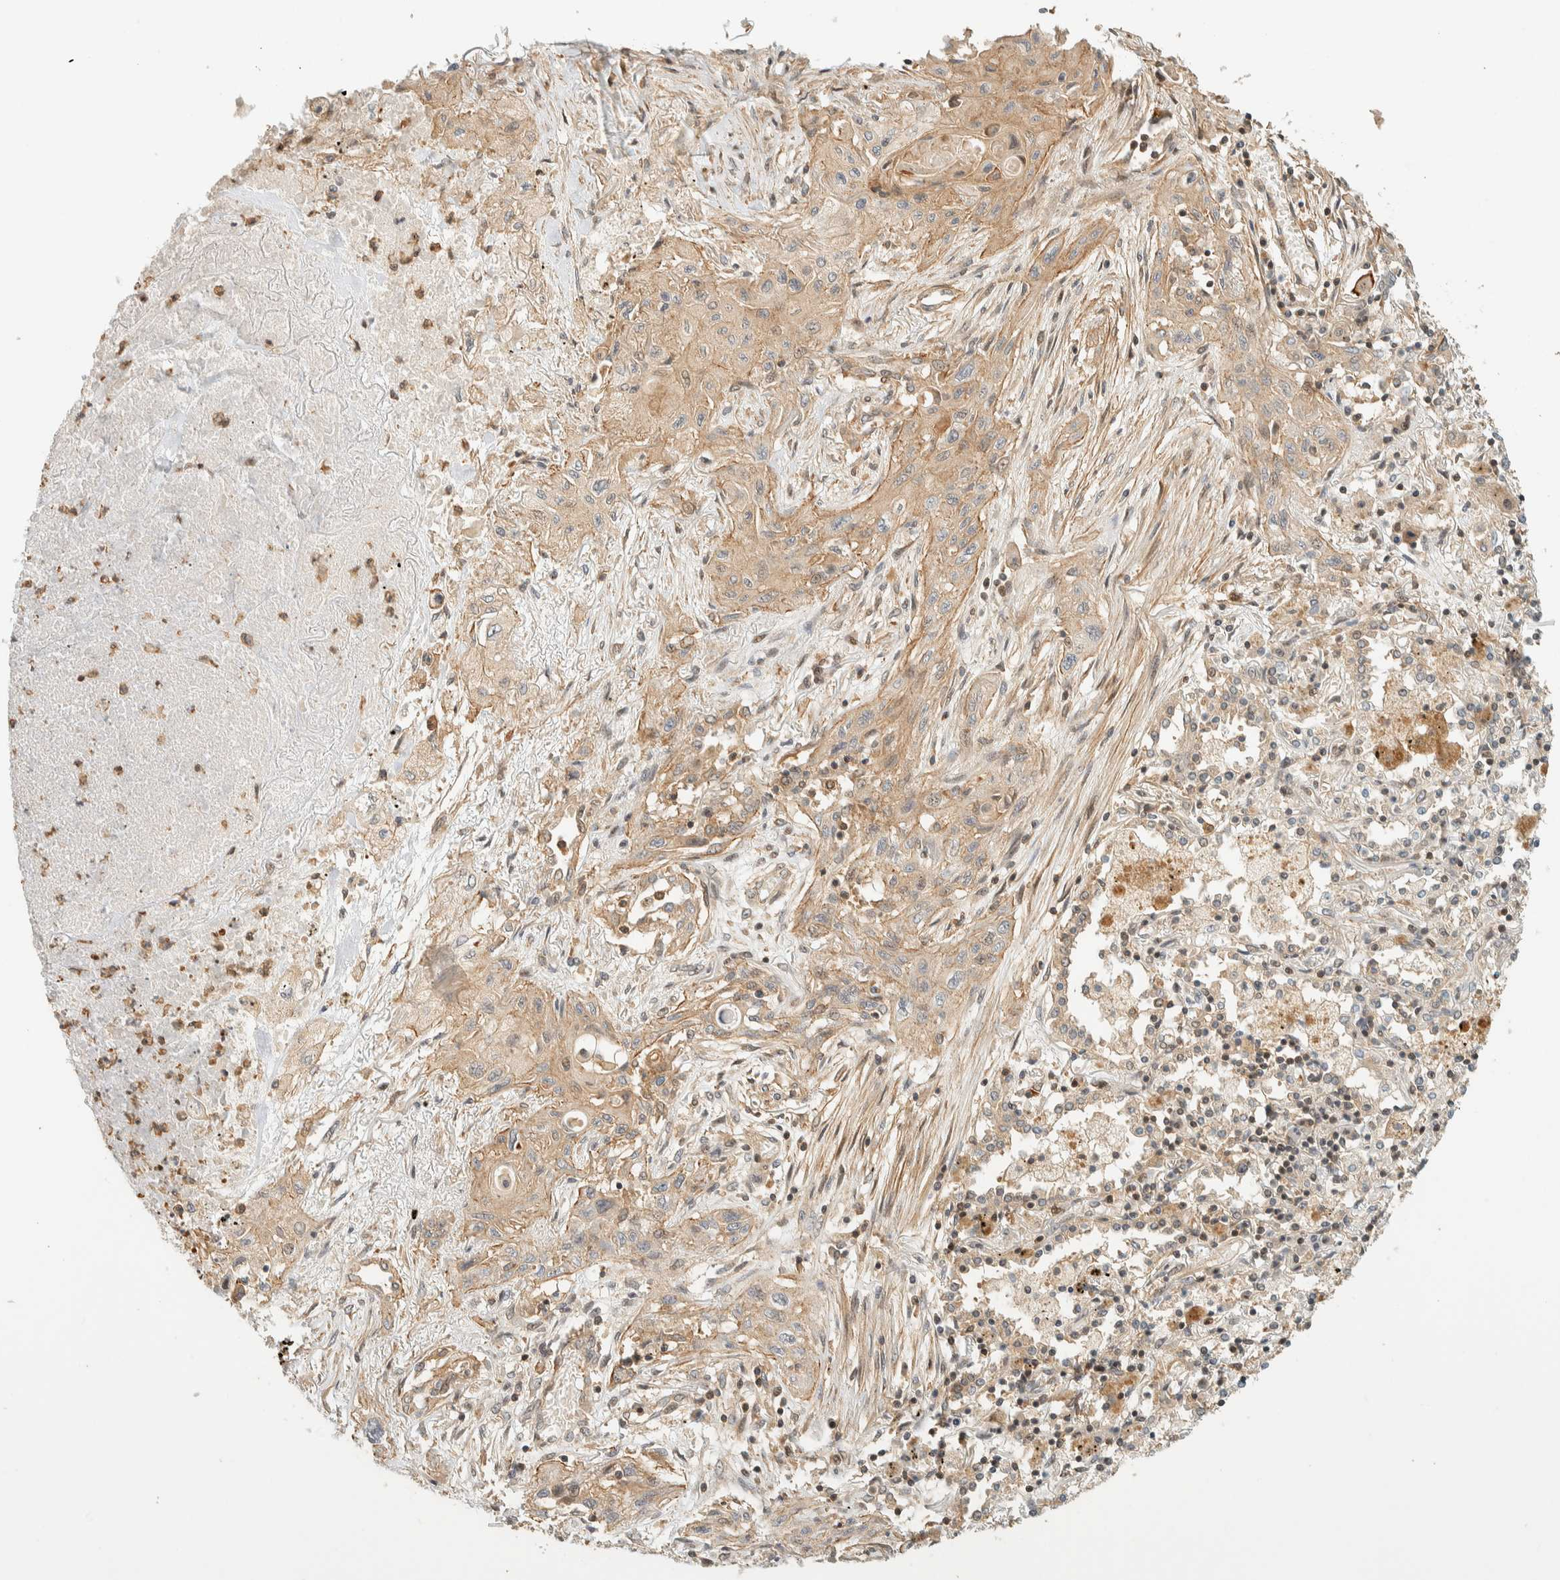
{"staining": {"intensity": "weak", "quantity": ">75%", "location": "cytoplasmic/membranous"}, "tissue": "lung cancer", "cell_type": "Tumor cells", "image_type": "cancer", "snomed": [{"axis": "morphology", "description": "Squamous cell carcinoma, NOS"}, {"axis": "topography", "description": "Lung"}], "caption": "Immunohistochemistry image of human lung squamous cell carcinoma stained for a protein (brown), which reveals low levels of weak cytoplasmic/membranous positivity in approximately >75% of tumor cells.", "gene": "ARFGEF1", "patient": {"sex": "female", "age": 47}}